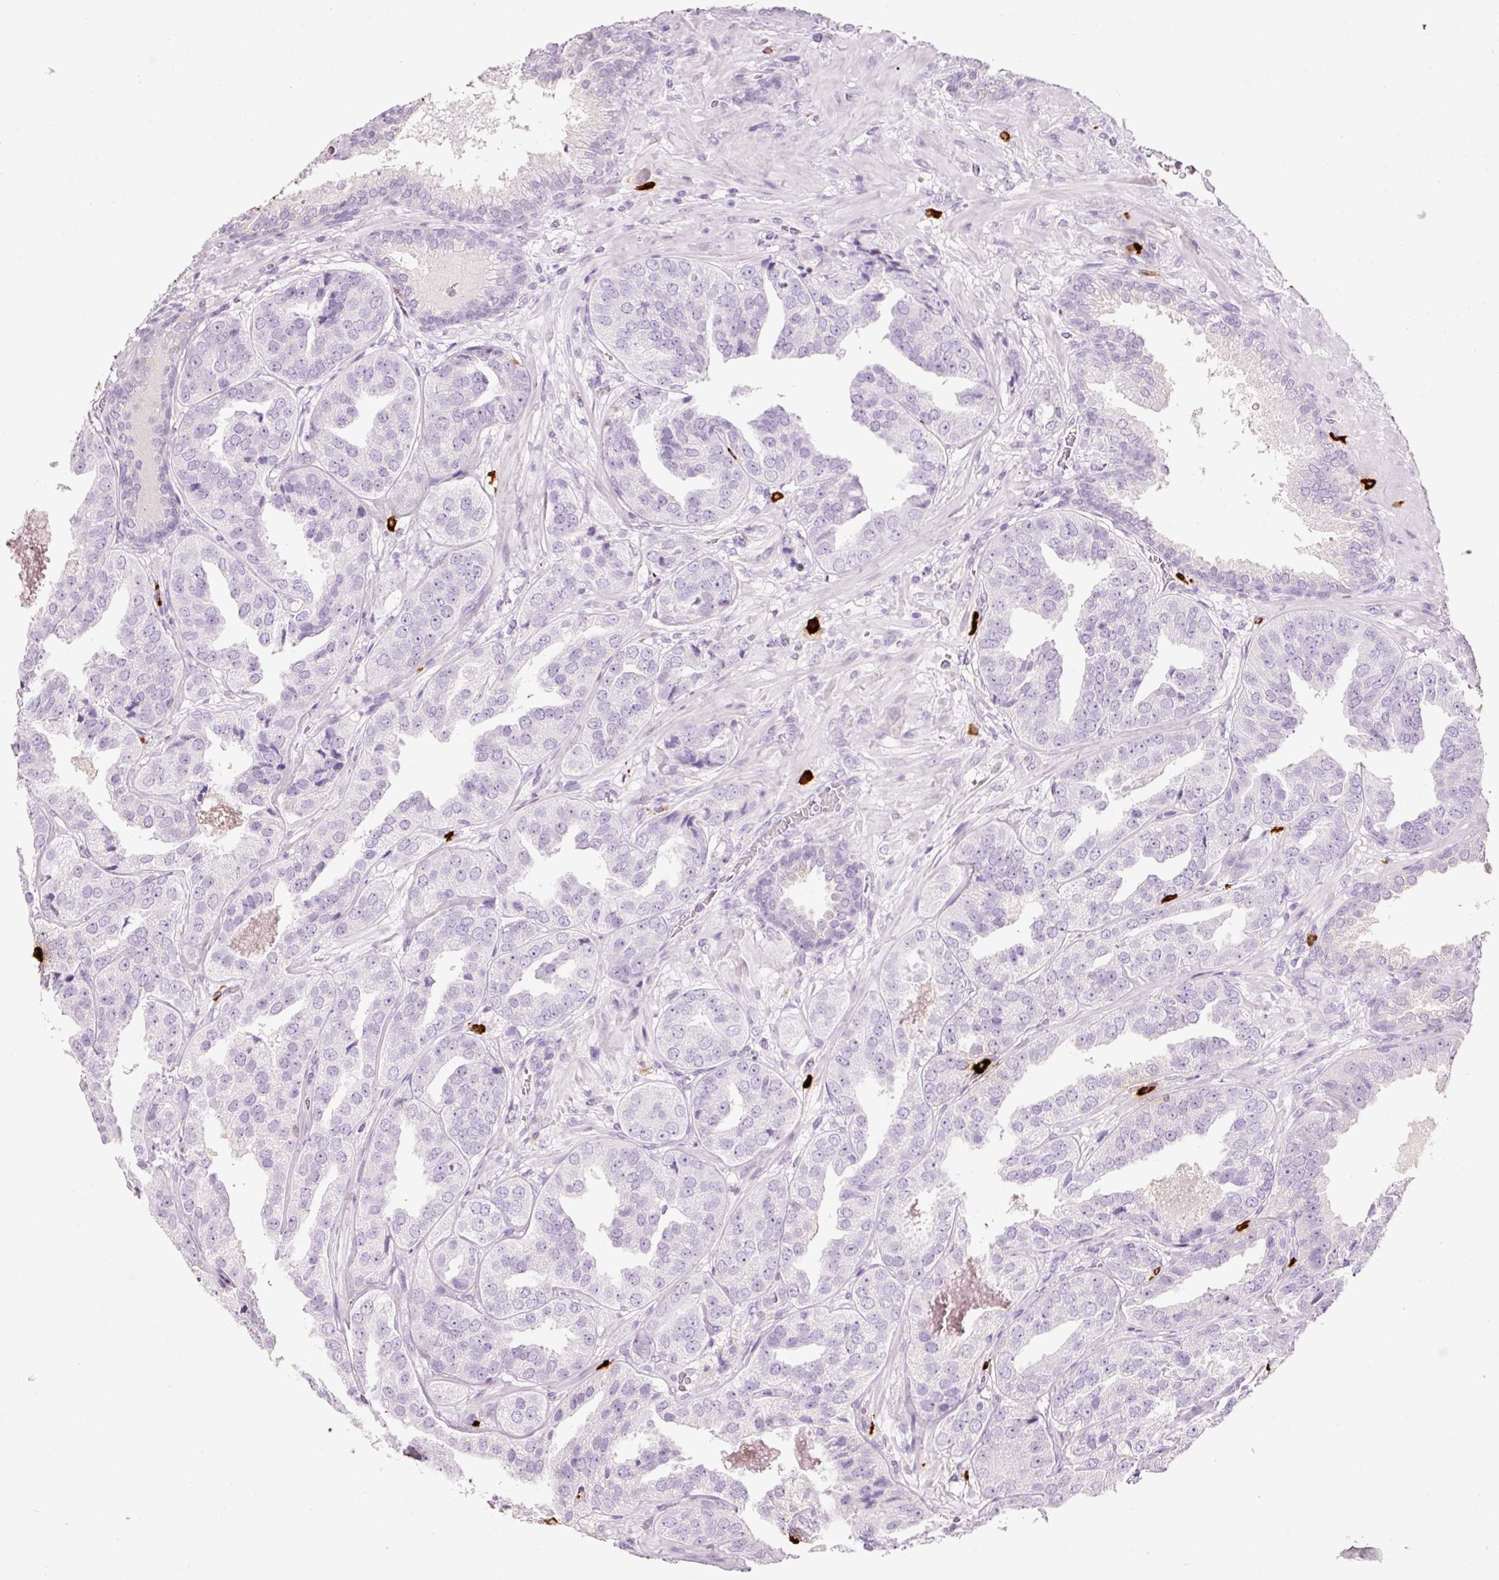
{"staining": {"intensity": "negative", "quantity": "none", "location": "none"}, "tissue": "prostate cancer", "cell_type": "Tumor cells", "image_type": "cancer", "snomed": [{"axis": "morphology", "description": "Adenocarcinoma, High grade"}, {"axis": "topography", "description": "Prostate"}], "caption": "IHC histopathology image of neoplastic tissue: high-grade adenocarcinoma (prostate) stained with DAB (3,3'-diaminobenzidine) shows no significant protein staining in tumor cells. The staining is performed using DAB brown chromogen with nuclei counter-stained in using hematoxylin.", "gene": "CMA1", "patient": {"sex": "male", "age": 63}}